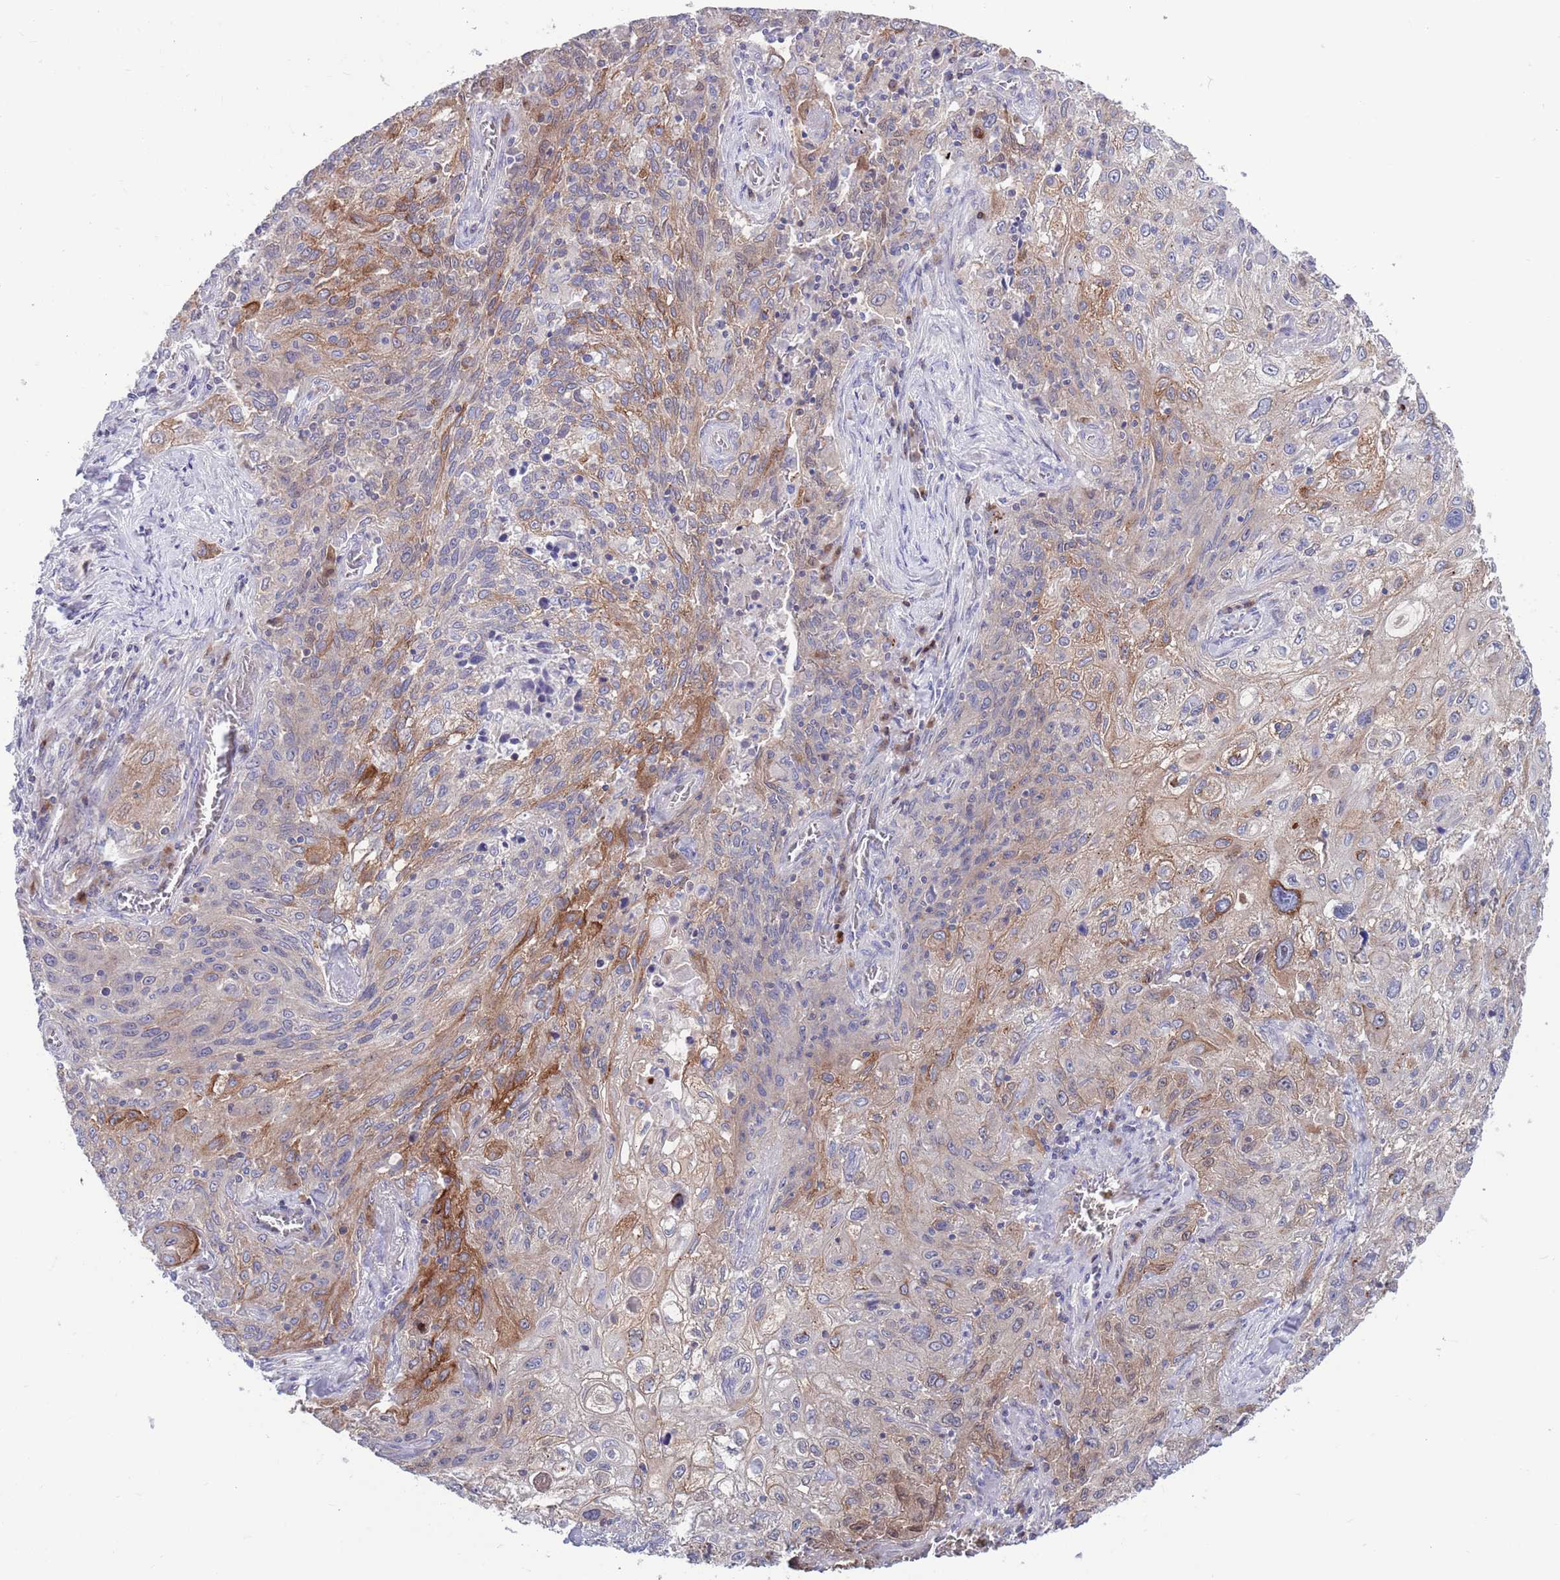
{"staining": {"intensity": "moderate", "quantity": "<25%", "location": "cytoplasmic/membranous"}, "tissue": "lung cancer", "cell_type": "Tumor cells", "image_type": "cancer", "snomed": [{"axis": "morphology", "description": "Squamous cell carcinoma, NOS"}, {"axis": "topography", "description": "Lung"}], "caption": "This micrograph exhibits immunohistochemistry (IHC) staining of lung cancer (squamous cell carcinoma), with low moderate cytoplasmic/membranous staining in approximately <25% of tumor cells.", "gene": "KLHL29", "patient": {"sex": "female", "age": 69}}